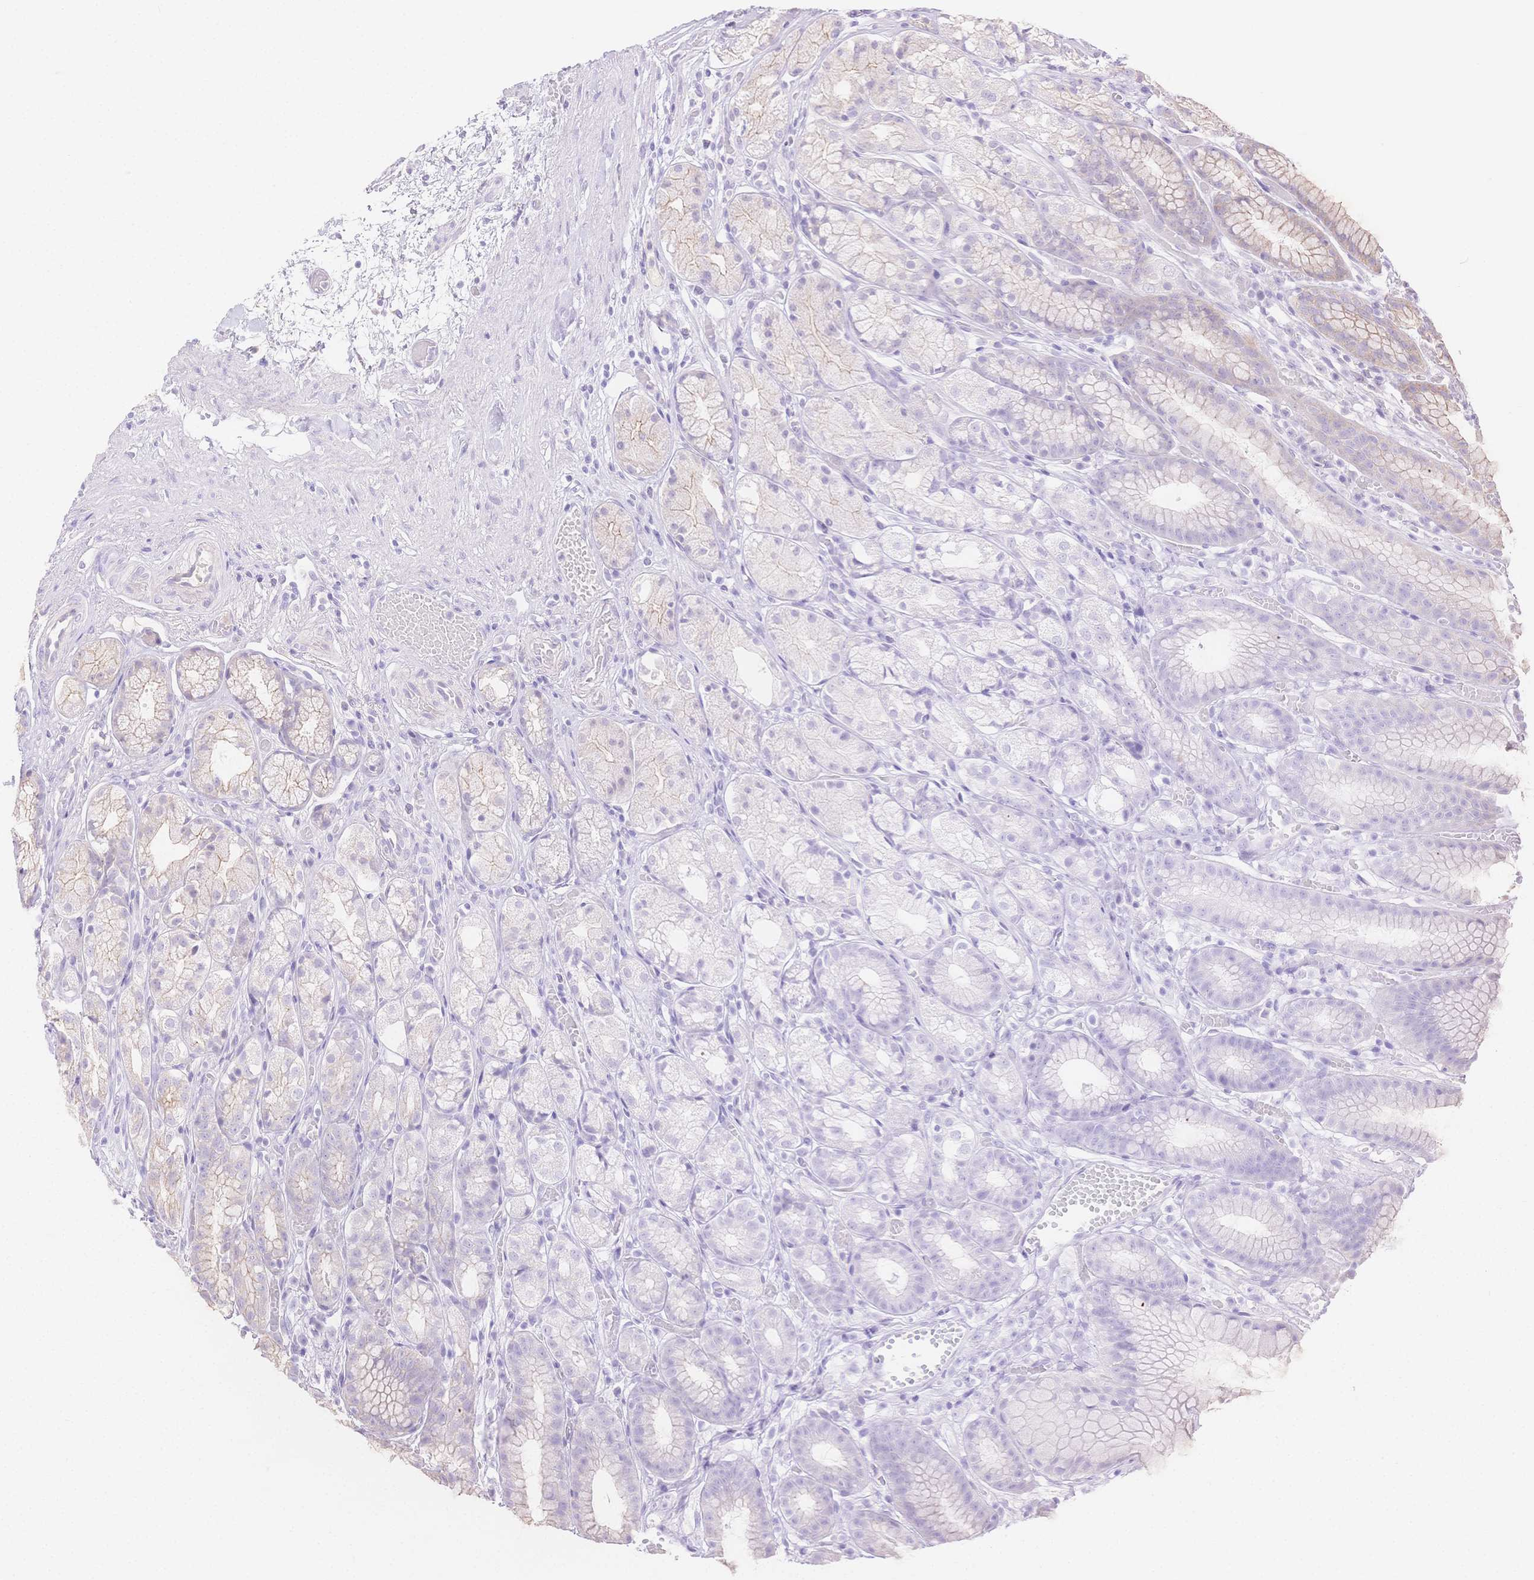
{"staining": {"intensity": "weak", "quantity": "<25%", "location": "cytoplasmic/membranous"}, "tissue": "stomach", "cell_type": "Glandular cells", "image_type": "normal", "snomed": [{"axis": "morphology", "description": "Normal tissue, NOS"}, {"axis": "topography", "description": "Stomach"}], "caption": "Glandular cells are negative for brown protein staining in benign stomach. Nuclei are stained in blue.", "gene": "WDR54", "patient": {"sex": "male", "age": 70}}